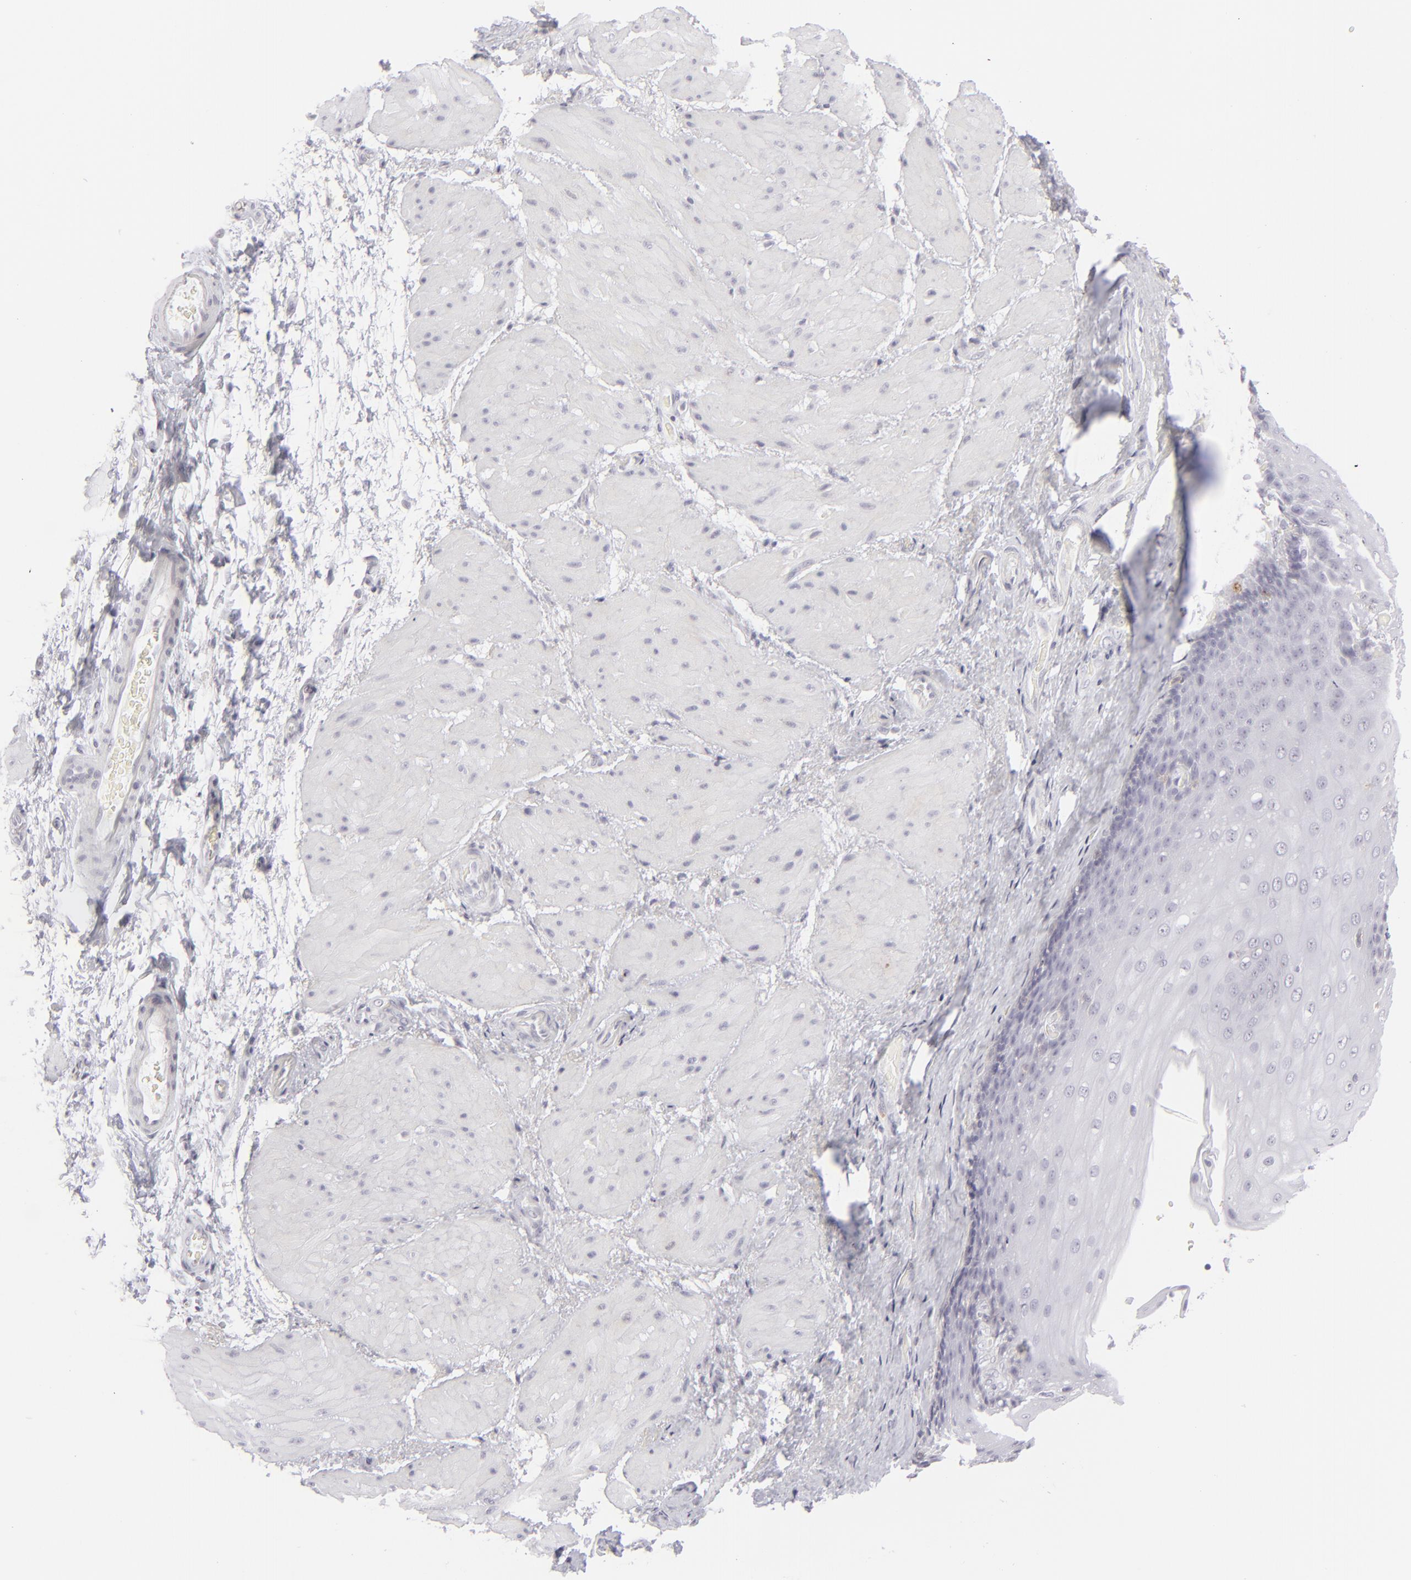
{"staining": {"intensity": "negative", "quantity": "none", "location": "none"}, "tissue": "esophagus", "cell_type": "Squamous epithelial cells", "image_type": "normal", "snomed": [{"axis": "morphology", "description": "Normal tissue, NOS"}, {"axis": "topography", "description": "Esophagus"}], "caption": "DAB immunohistochemical staining of unremarkable esophagus exhibits no significant expression in squamous epithelial cells.", "gene": "CD7", "patient": {"sex": "male", "age": 62}}